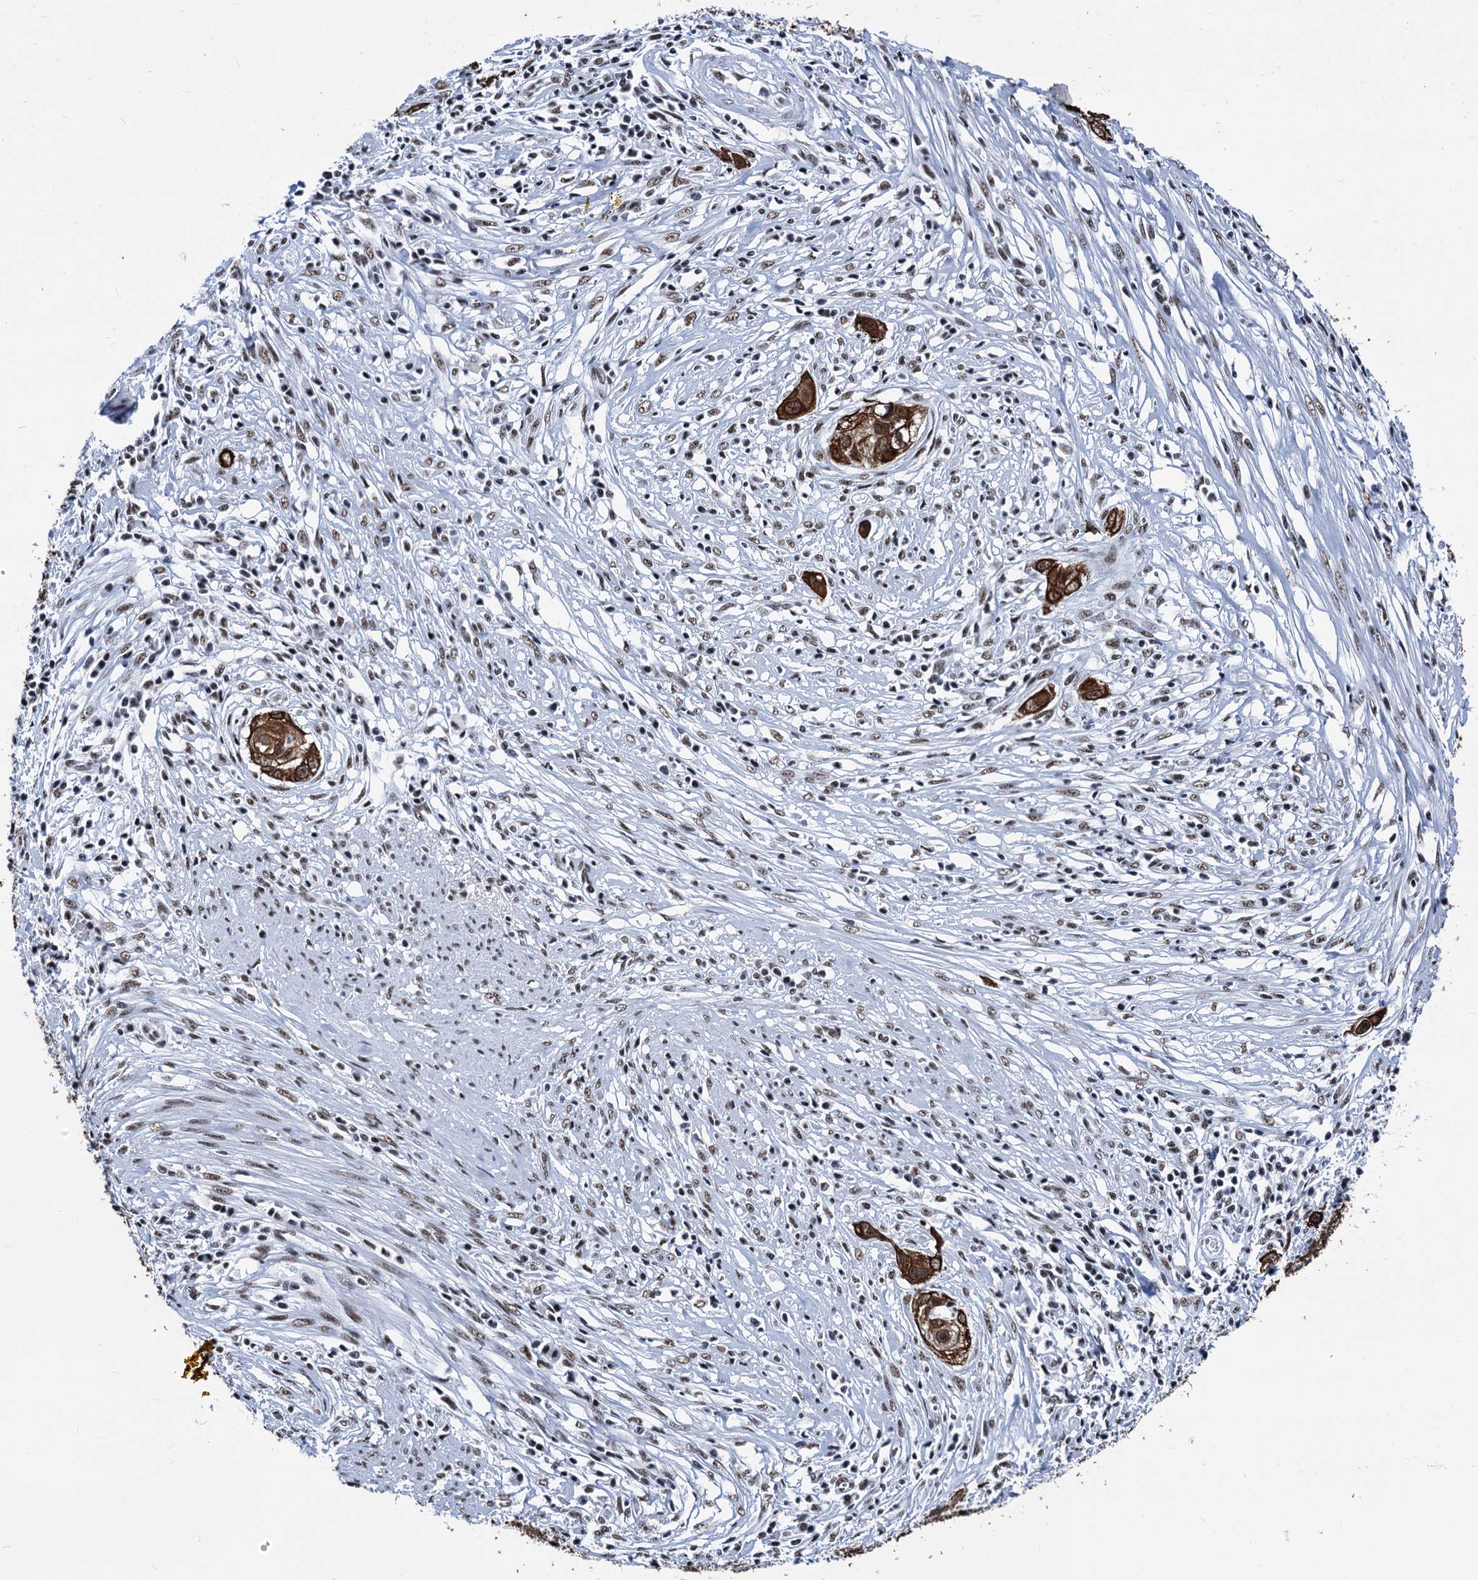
{"staining": {"intensity": "moderate", "quantity": ">75%", "location": "cytoplasmic/membranous,nuclear"}, "tissue": "cervical cancer", "cell_type": "Tumor cells", "image_type": "cancer", "snomed": [{"axis": "morphology", "description": "Squamous cell carcinoma, NOS"}, {"axis": "topography", "description": "Cervix"}], "caption": "A brown stain highlights moderate cytoplasmic/membranous and nuclear expression of a protein in human cervical cancer (squamous cell carcinoma) tumor cells.", "gene": "DDX23", "patient": {"sex": "female", "age": 34}}